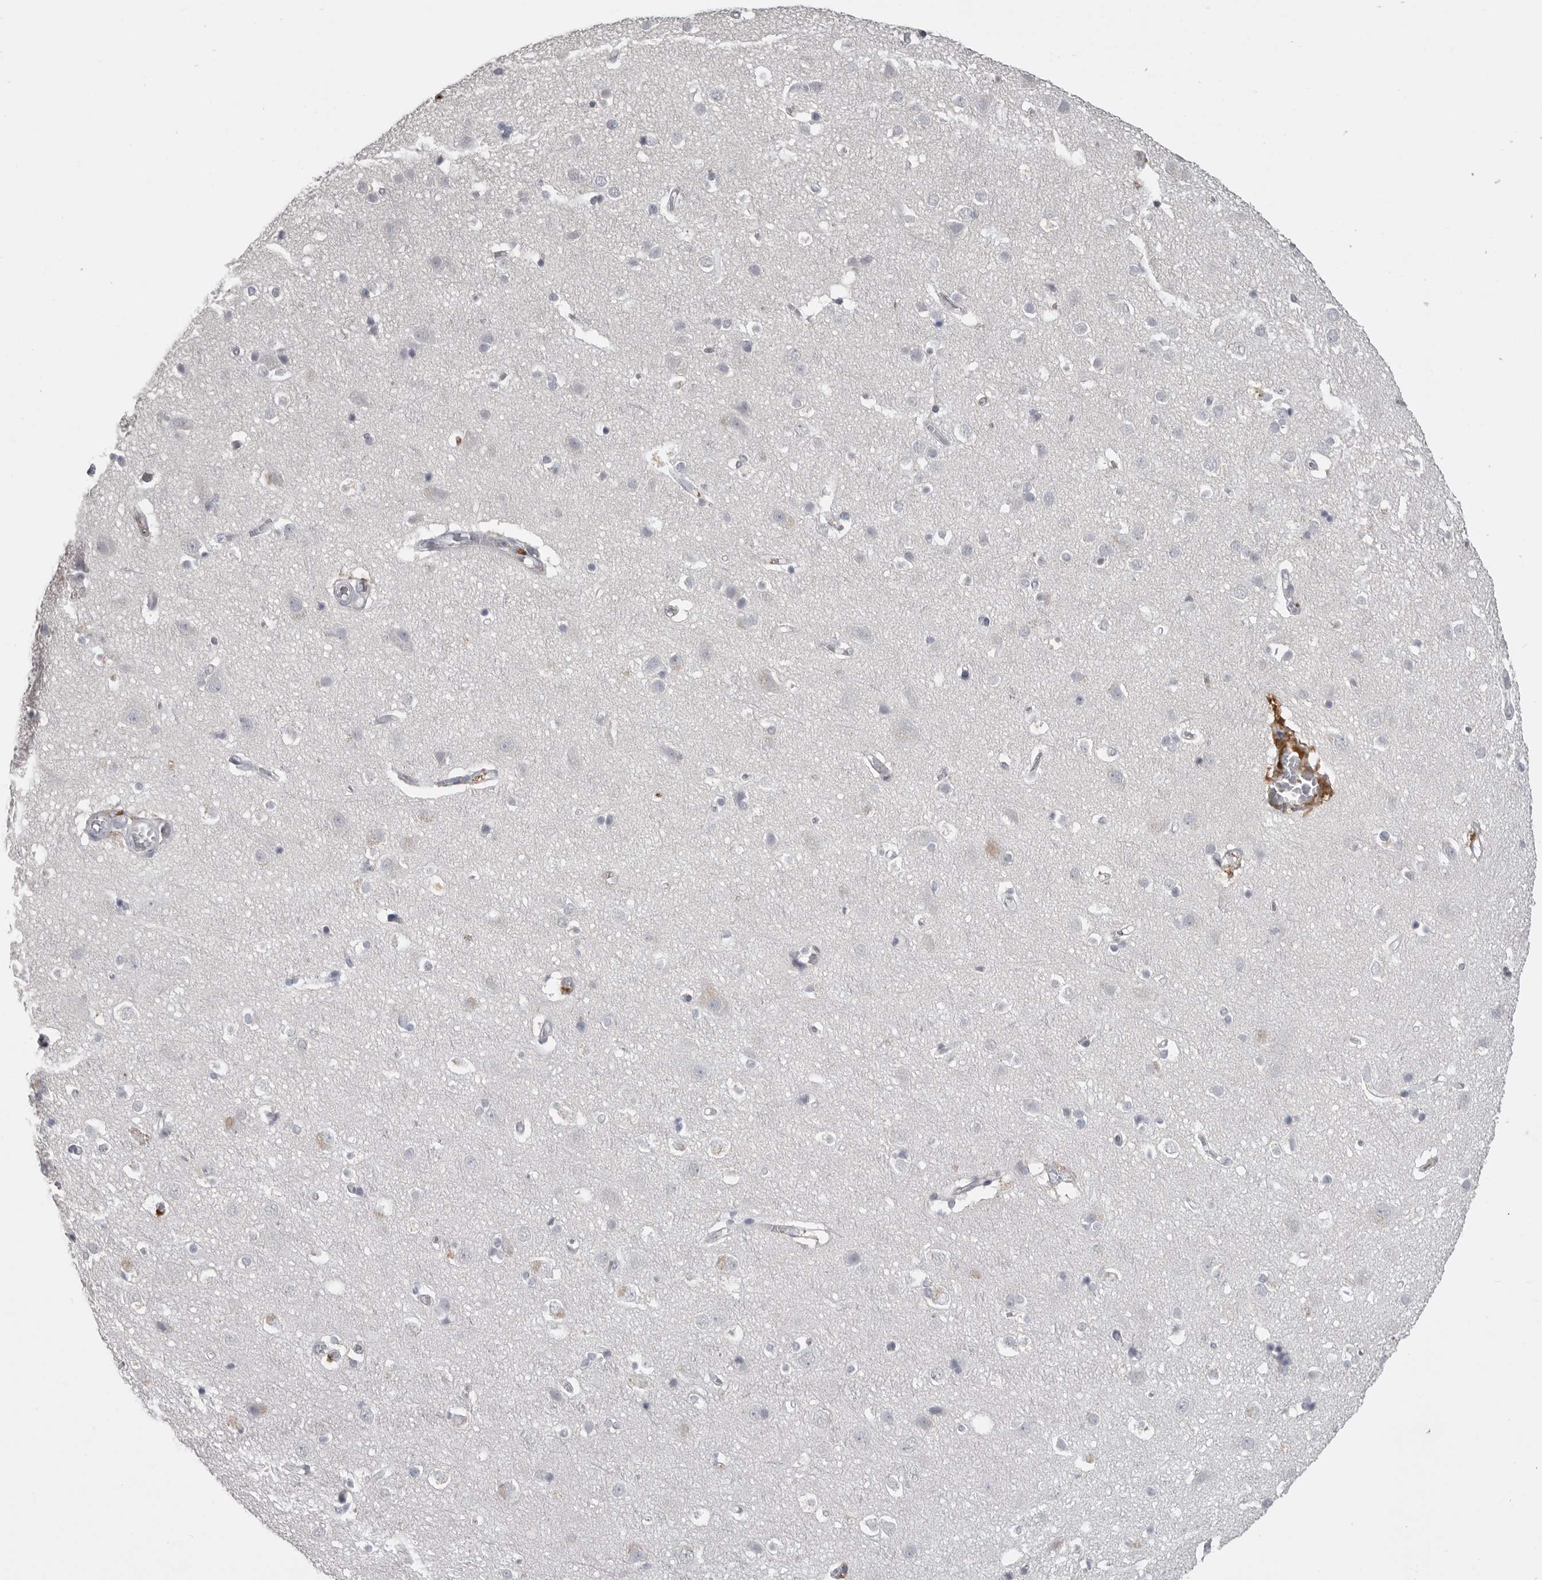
{"staining": {"intensity": "weak", "quantity": "25%-75%", "location": "cytoplasmic/membranous"}, "tissue": "cerebral cortex", "cell_type": "Endothelial cells", "image_type": "normal", "snomed": [{"axis": "morphology", "description": "Normal tissue, NOS"}, {"axis": "topography", "description": "Cerebral cortex"}], "caption": "A micrograph of human cerebral cortex stained for a protein shows weak cytoplasmic/membranous brown staining in endothelial cells.", "gene": "SERPING1", "patient": {"sex": "male", "age": 54}}